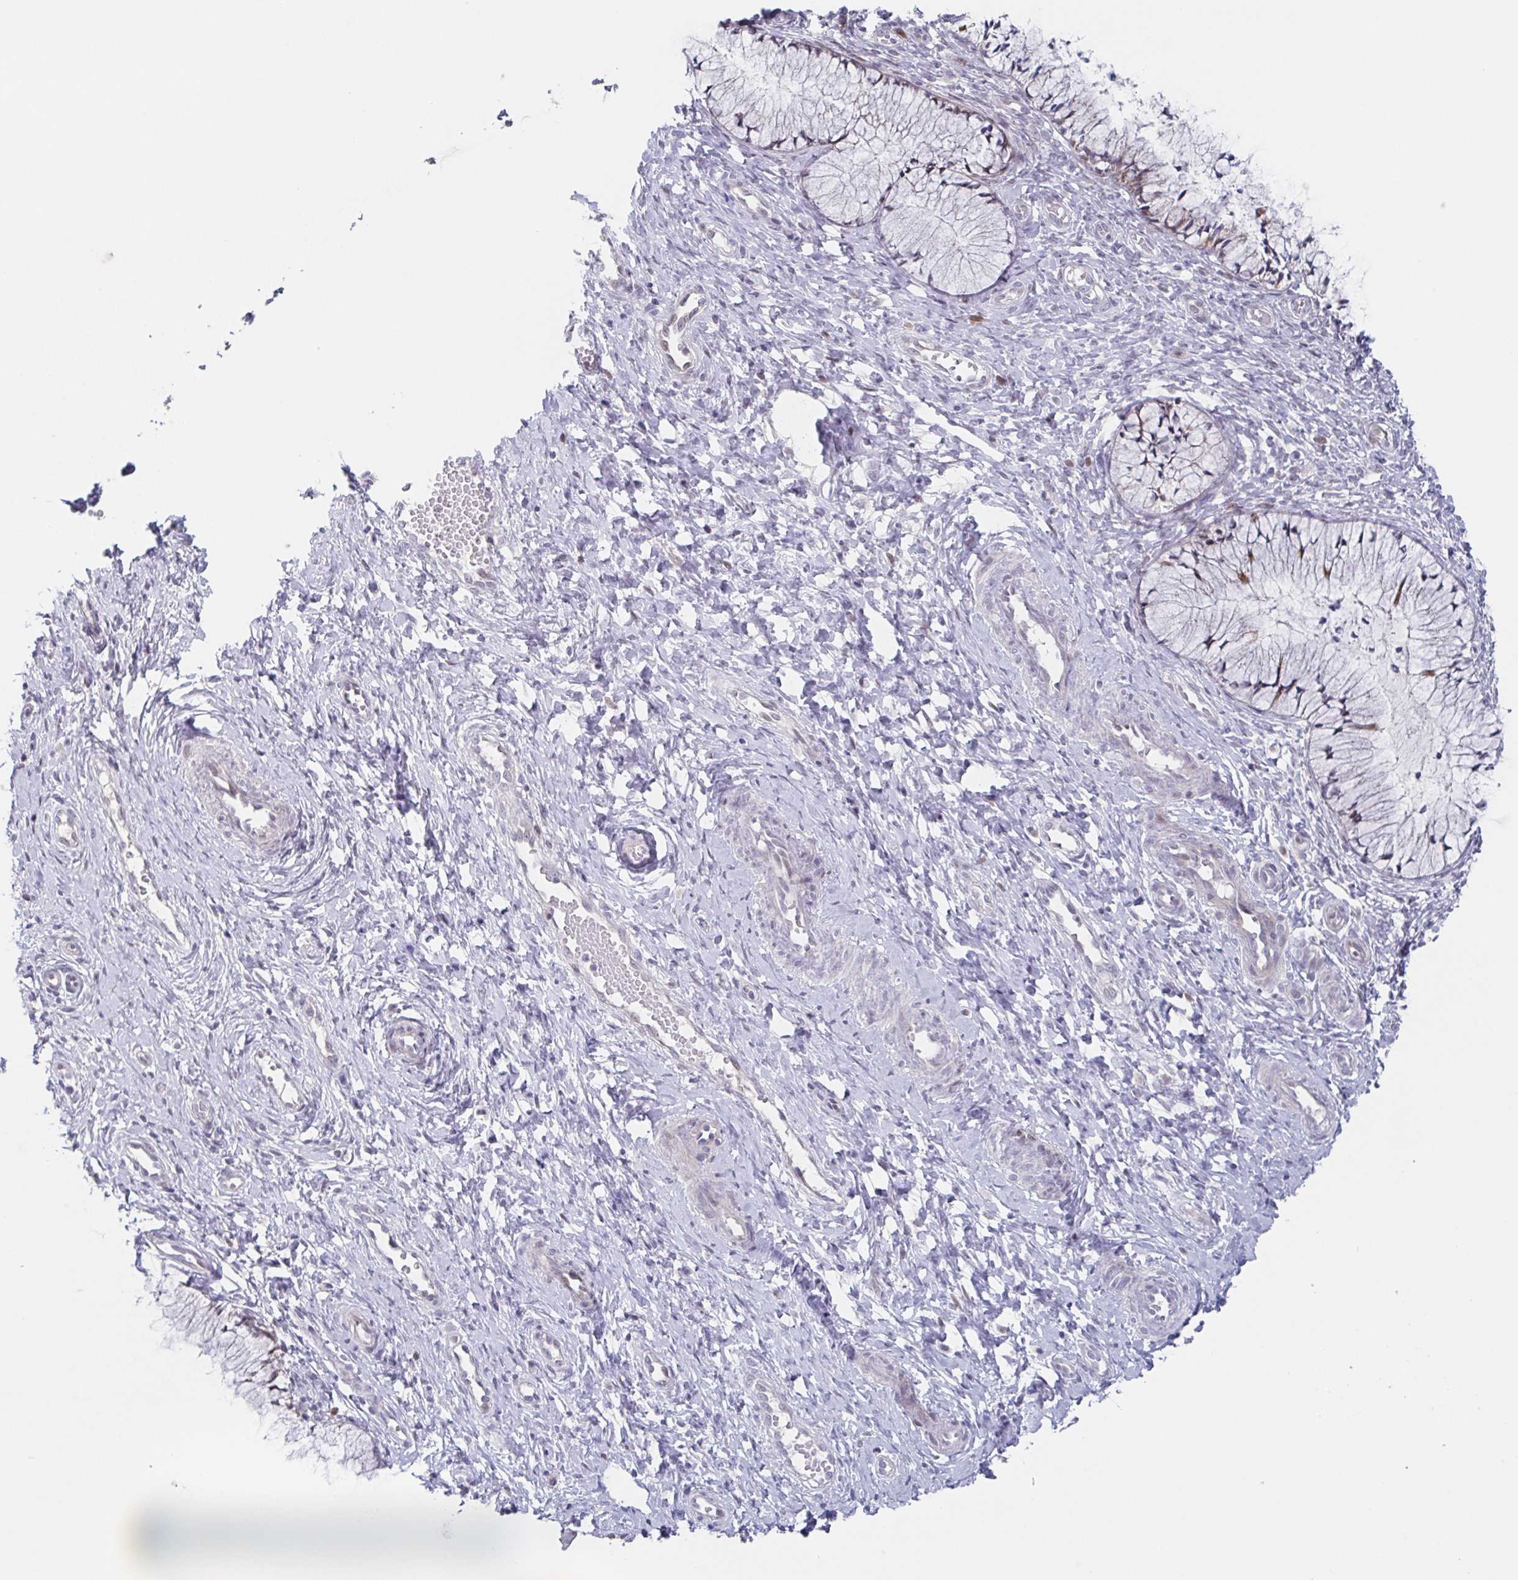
{"staining": {"intensity": "negative", "quantity": "none", "location": "none"}, "tissue": "cervix", "cell_type": "Glandular cells", "image_type": "normal", "snomed": [{"axis": "morphology", "description": "Normal tissue, NOS"}, {"axis": "topography", "description": "Cervix"}], "caption": "A high-resolution histopathology image shows immunohistochemistry staining of normal cervix, which displays no significant positivity in glandular cells.", "gene": "POU2F3", "patient": {"sex": "female", "age": 36}}